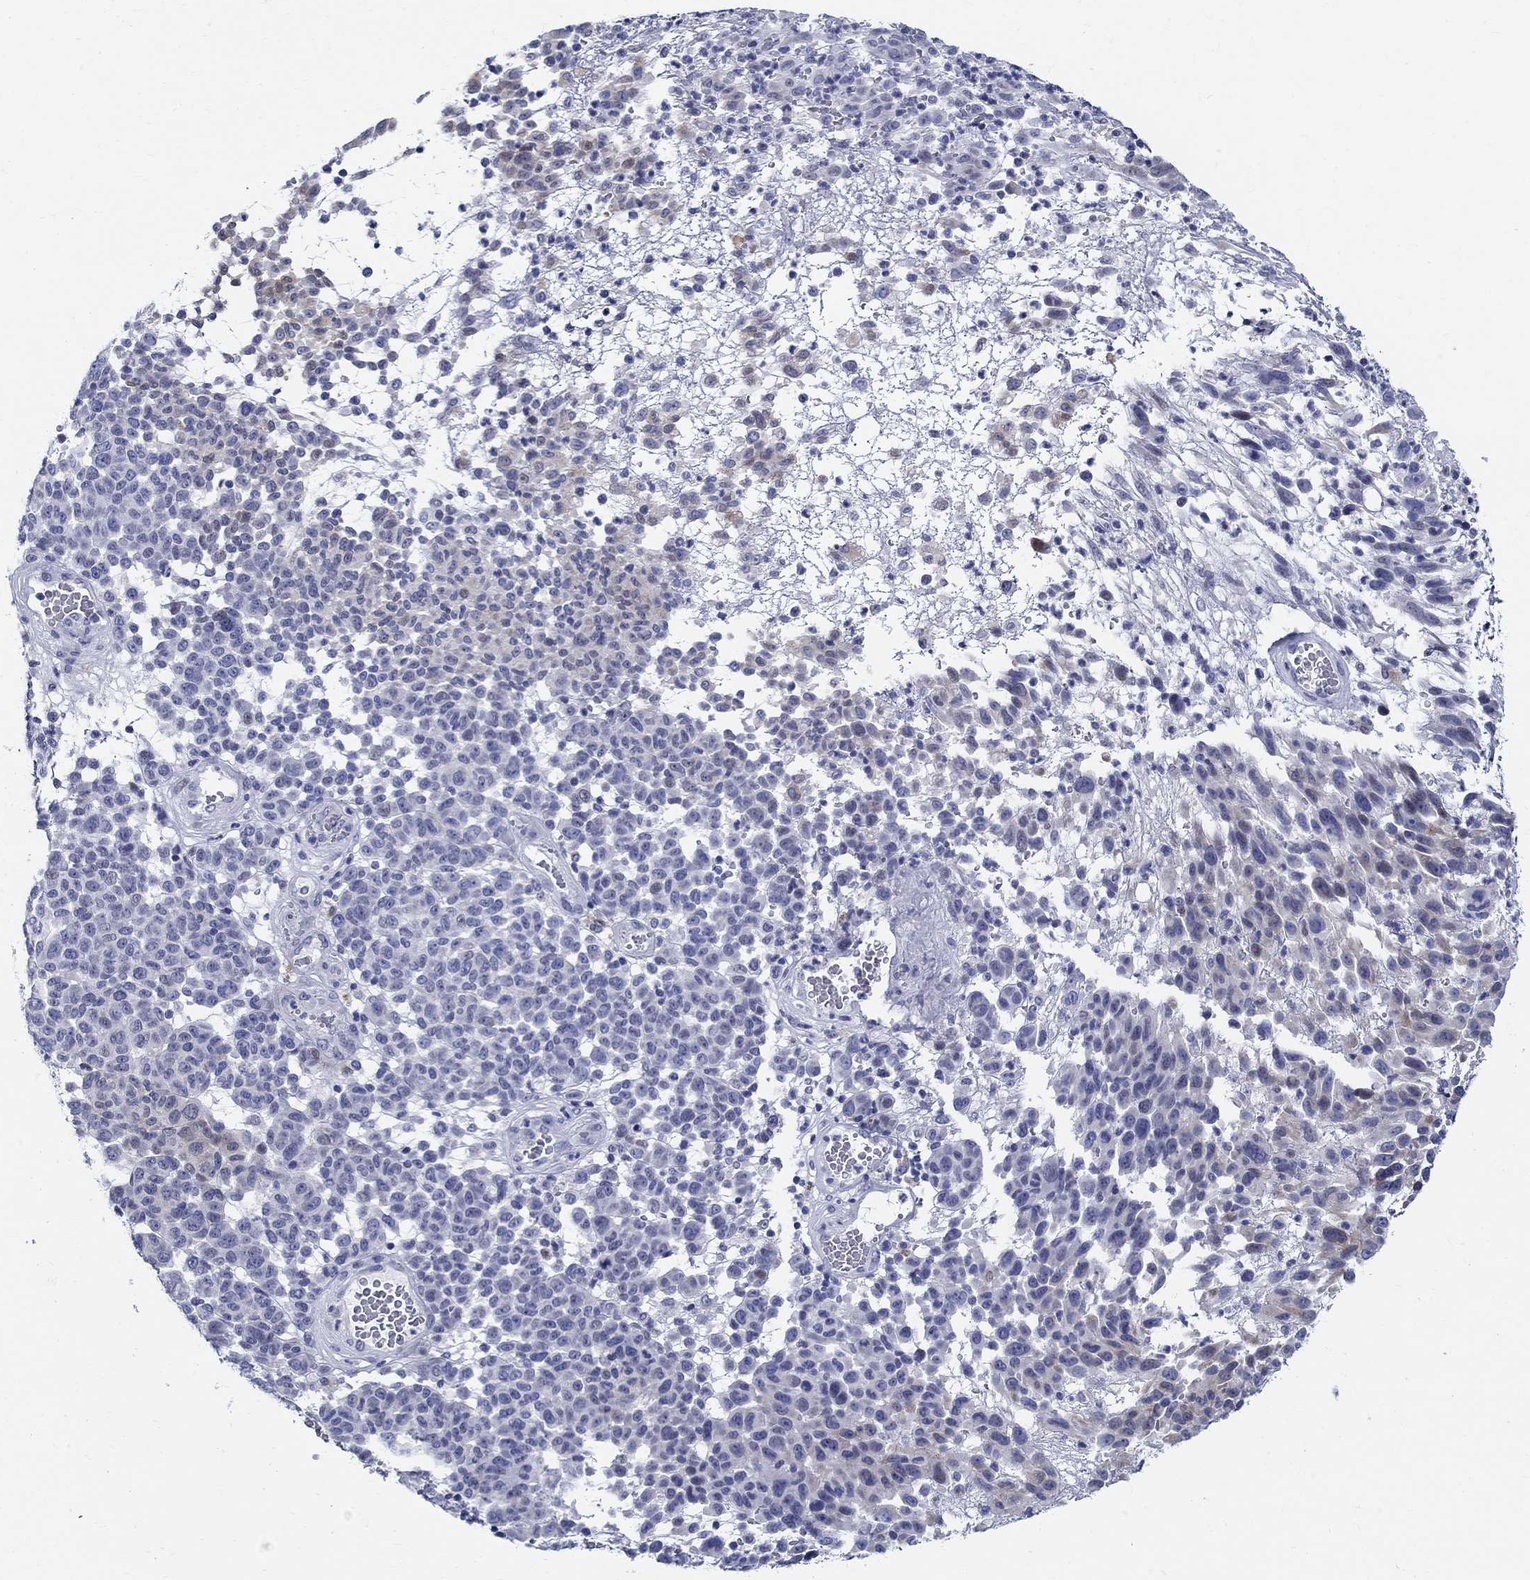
{"staining": {"intensity": "weak", "quantity": "<25%", "location": "cytoplasmic/membranous"}, "tissue": "melanoma", "cell_type": "Tumor cells", "image_type": "cancer", "snomed": [{"axis": "morphology", "description": "Malignant melanoma, NOS"}, {"axis": "topography", "description": "Skin"}], "caption": "Histopathology image shows no protein staining in tumor cells of malignant melanoma tissue. (Brightfield microscopy of DAB (3,3'-diaminobenzidine) IHC at high magnification).", "gene": "CRYGS", "patient": {"sex": "male", "age": 59}}